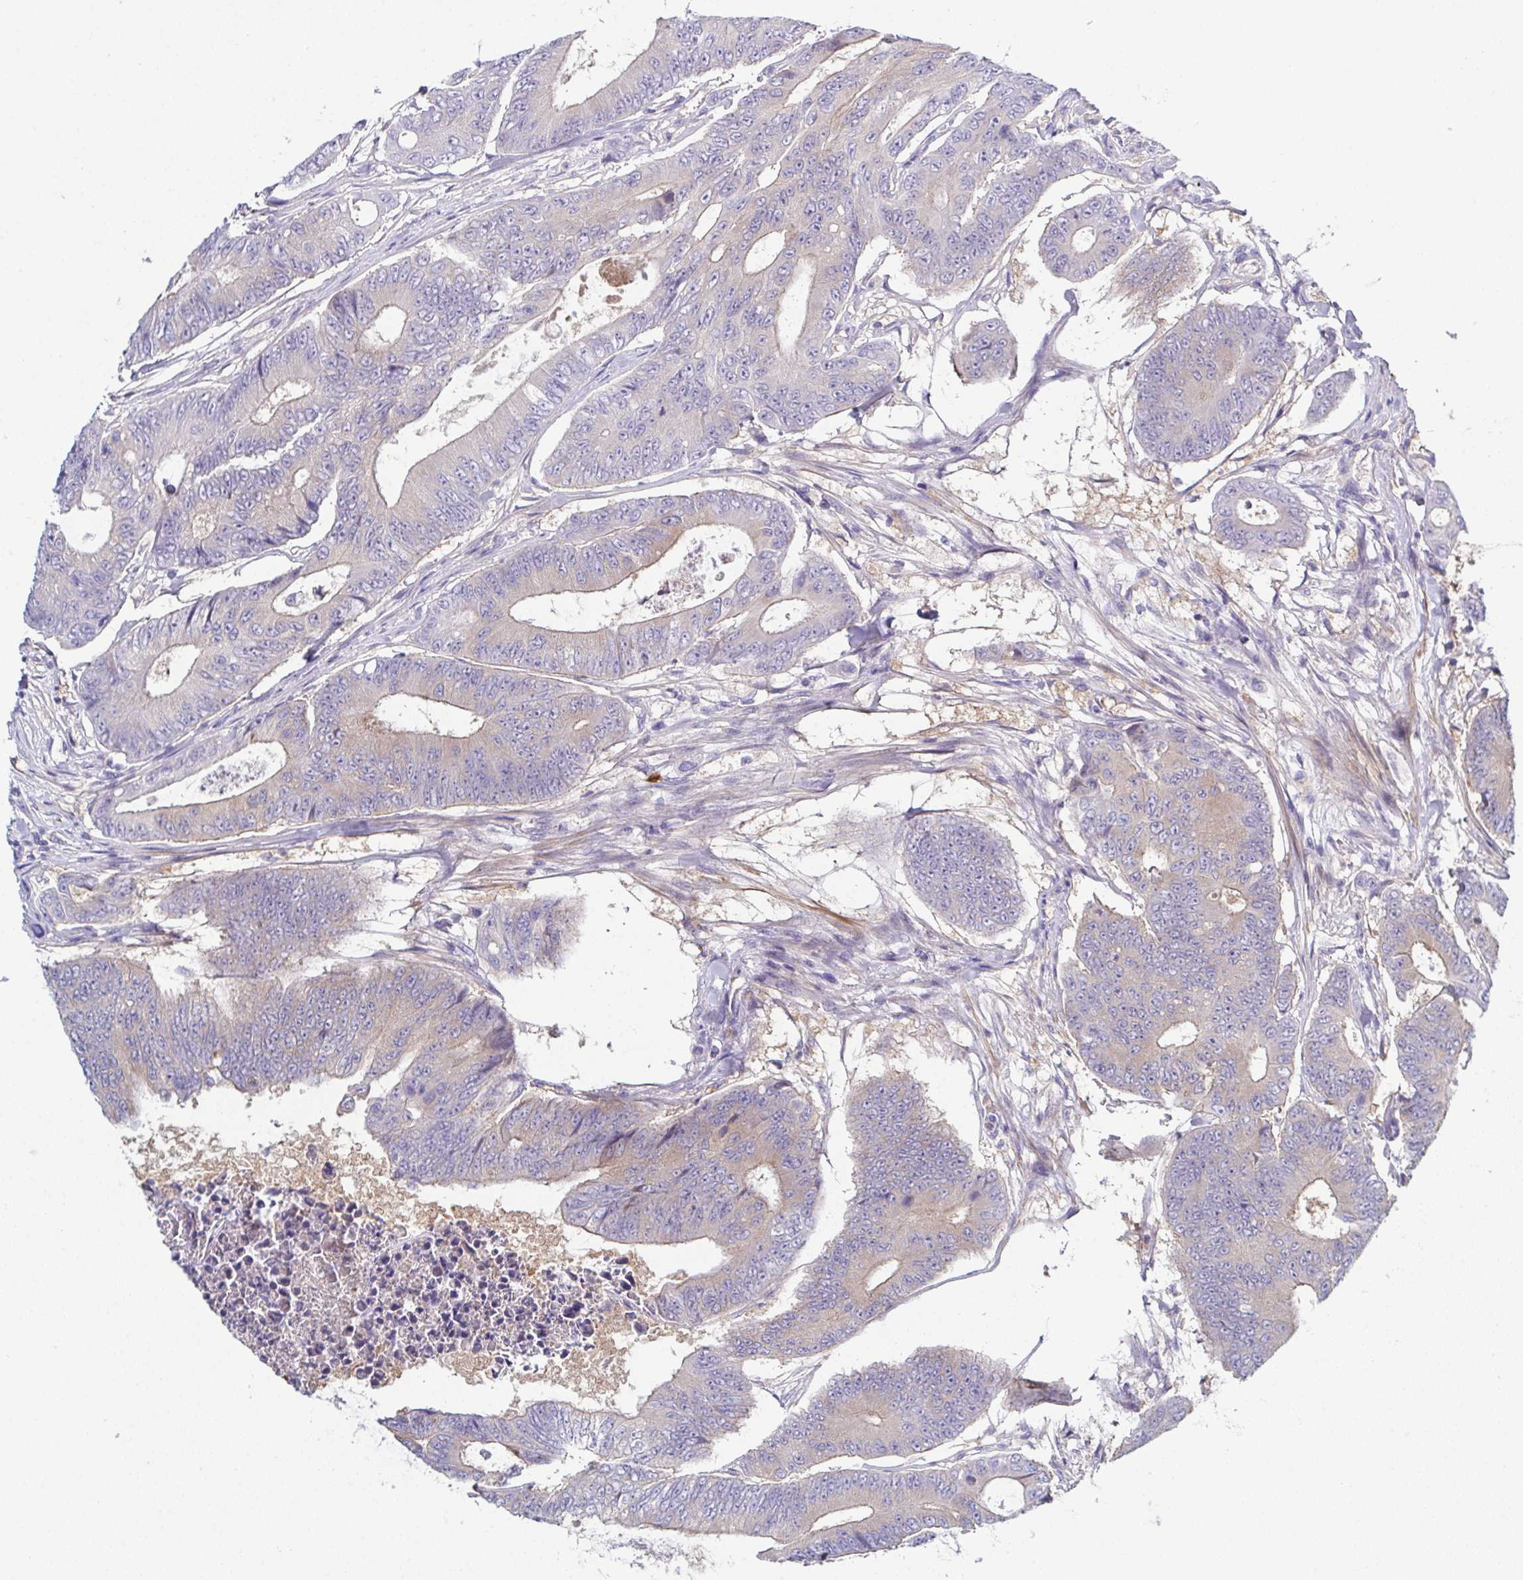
{"staining": {"intensity": "weak", "quantity": "<25%", "location": "cytoplasmic/membranous"}, "tissue": "colorectal cancer", "cell_type": "Tumor cells", "image_type": "cancer", "snomed": [{"axis": "morphology", "description": "Adenocarcinoma, NOS"}, {"axis": "topography", "description": "Colon"}], "caption": "IHC micrograph of neoplastic tissue: colorectal cancer (adenocarcinoma) stained with DAB demonstrates no significant protein expression in tumor cells.", "gene": "CFAP97D1", "patient": {"sex": "female", "age": 48}}